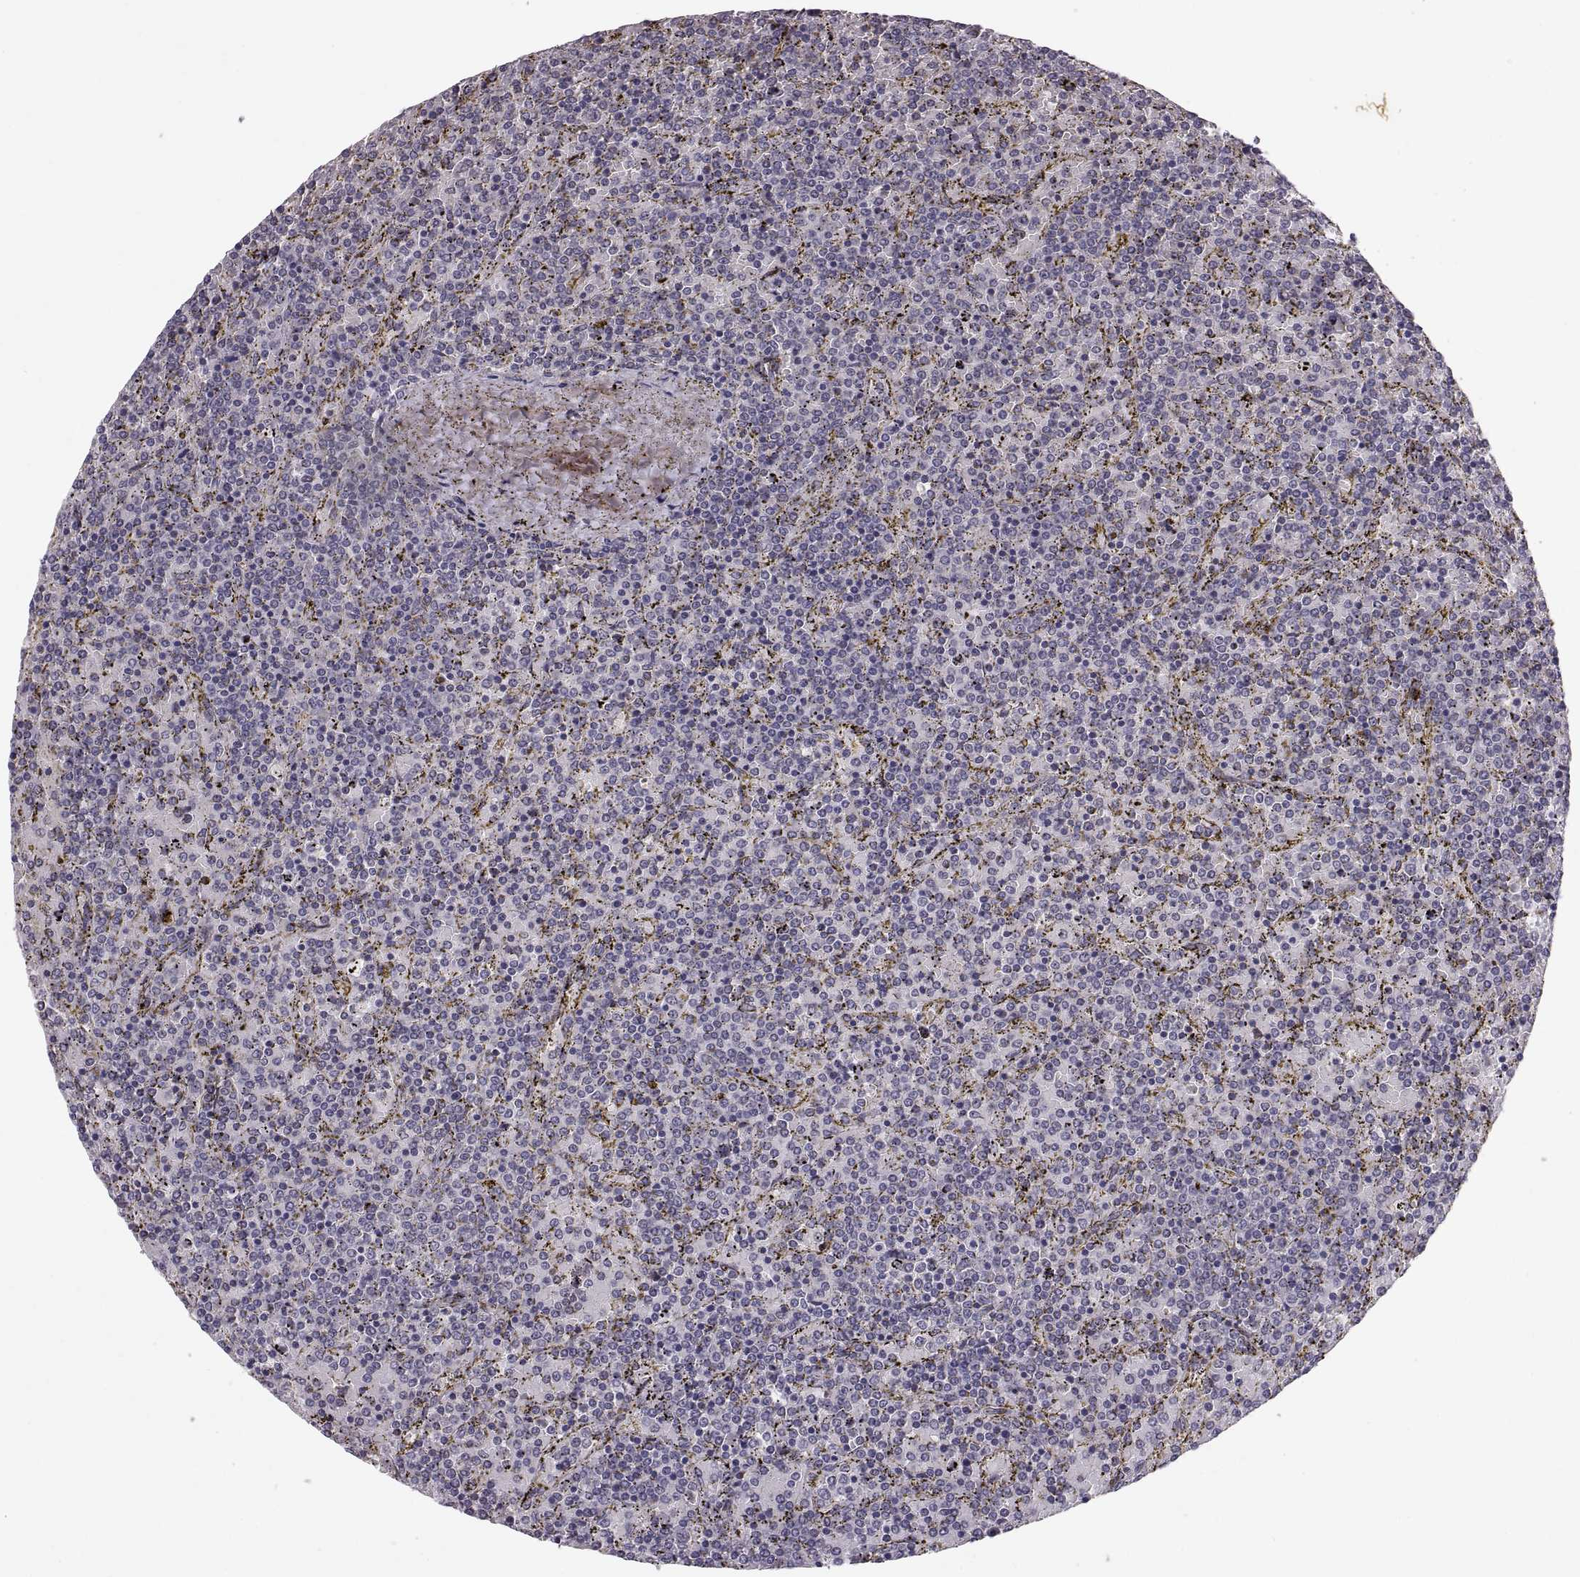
{"staining": {"intensity": "negative", "quantity": "none", "location": "none"}, "tissue": "lymphoma", "cell_type": "Tumor cells", "image_type": "cancer", "snomed": [{"axis": "morphology", "description": "Malignant lymphoma, non-Hodgkin's type, Low grade"}, {"axis": "topography", "description": "Spleen"}], "caption": "High magnification brightfield microscopy of low-grade malignant lymphoma, non-Hodgkin's type stained with DAB (brown) and counterstained with hematoxylin (blue): tumor cells show no significant expression.", "gene": "PAX2", "patient": {"sex": "female", "age": 77}}